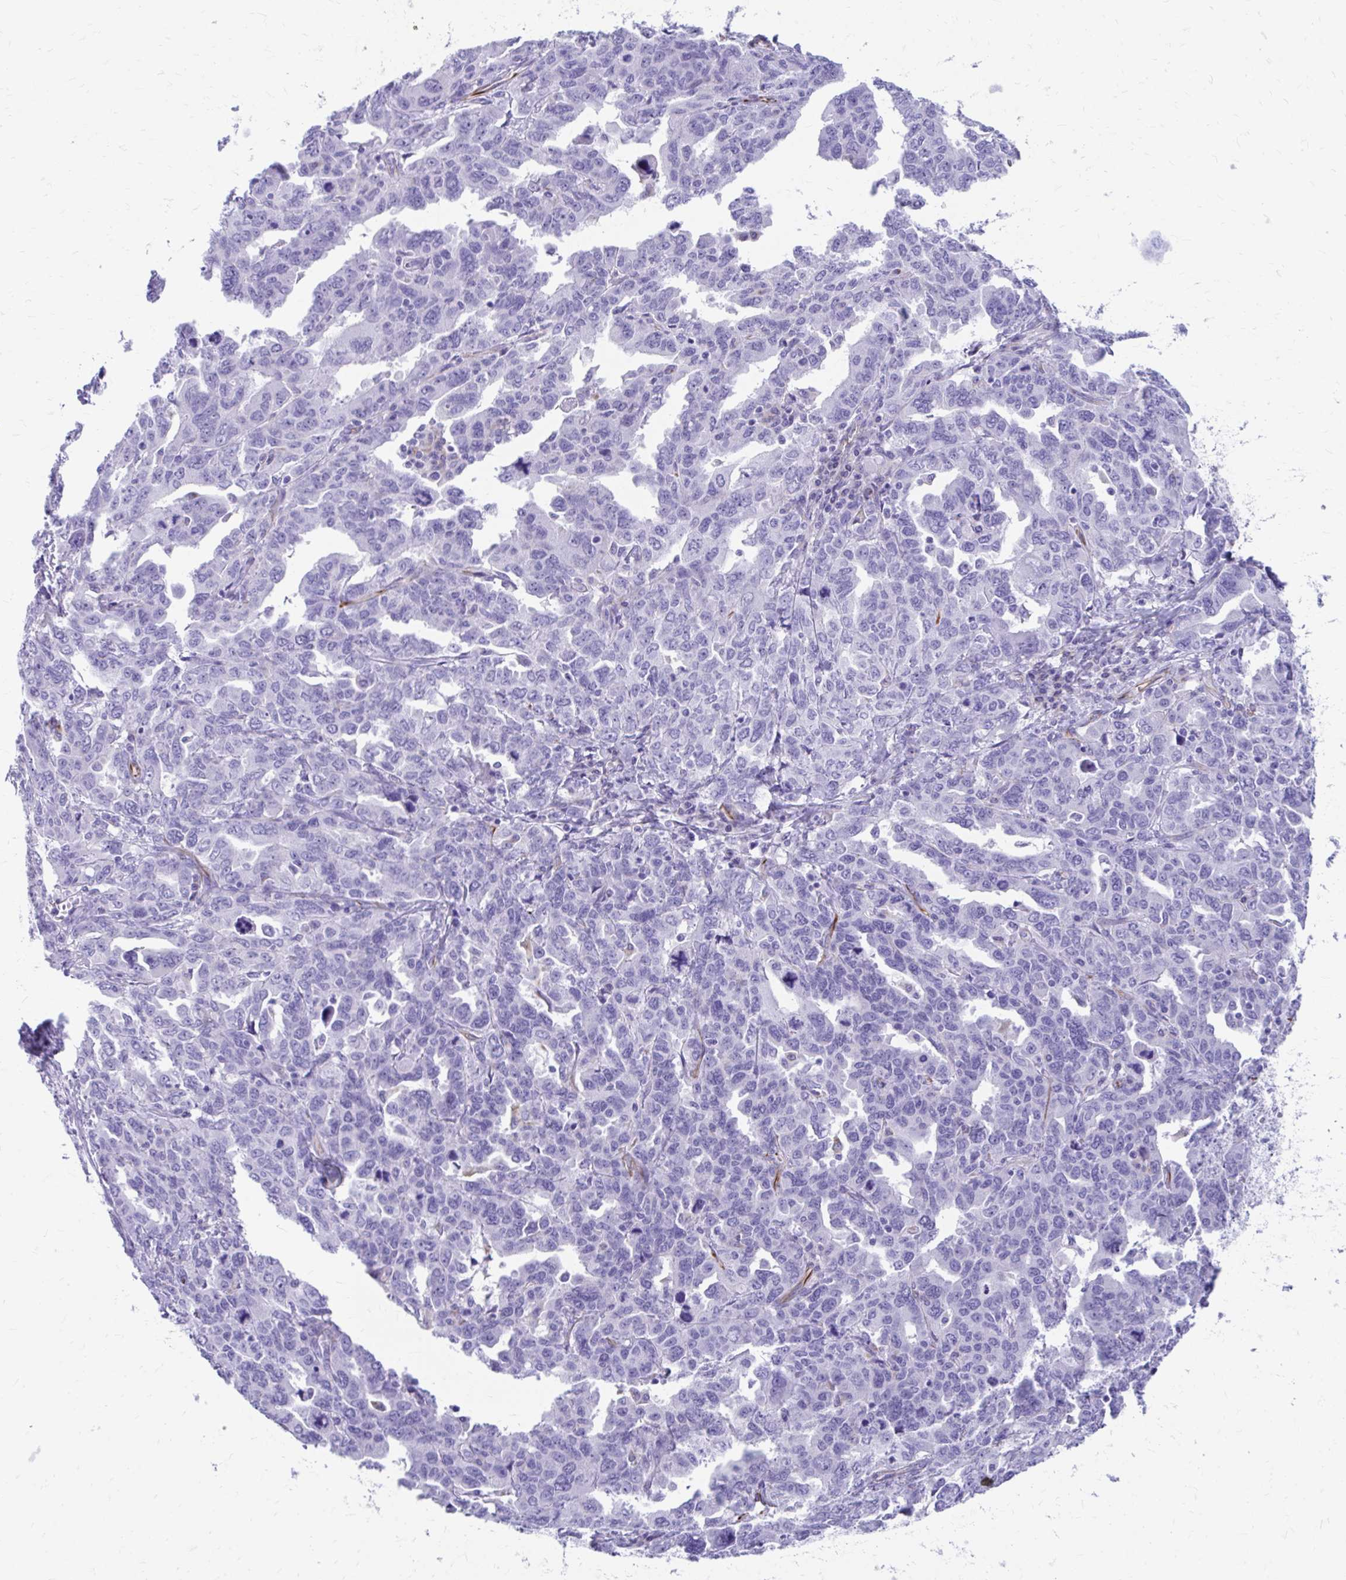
{"staining": {"intensity": "negative", "quantity": "none", "location": "none"}, "tissue": "ovarian cancer", "cell_type": "Tumor cells", "image_type": "cancer", "snomed": [{"axis": "morphology", "description": "Adenocarcinoma, NOS"}, {"axis": "morphology", "description": "Carcinoma, endometroid"}, {"axis": "topography", "description": "Ovary"}], "caption": "A micrograph of ovarian cancer stained for a protein exhibits no brown staining in tumor cells.", "gene": "ZNF699", "patient": {"sex": "female", "age": 72}}